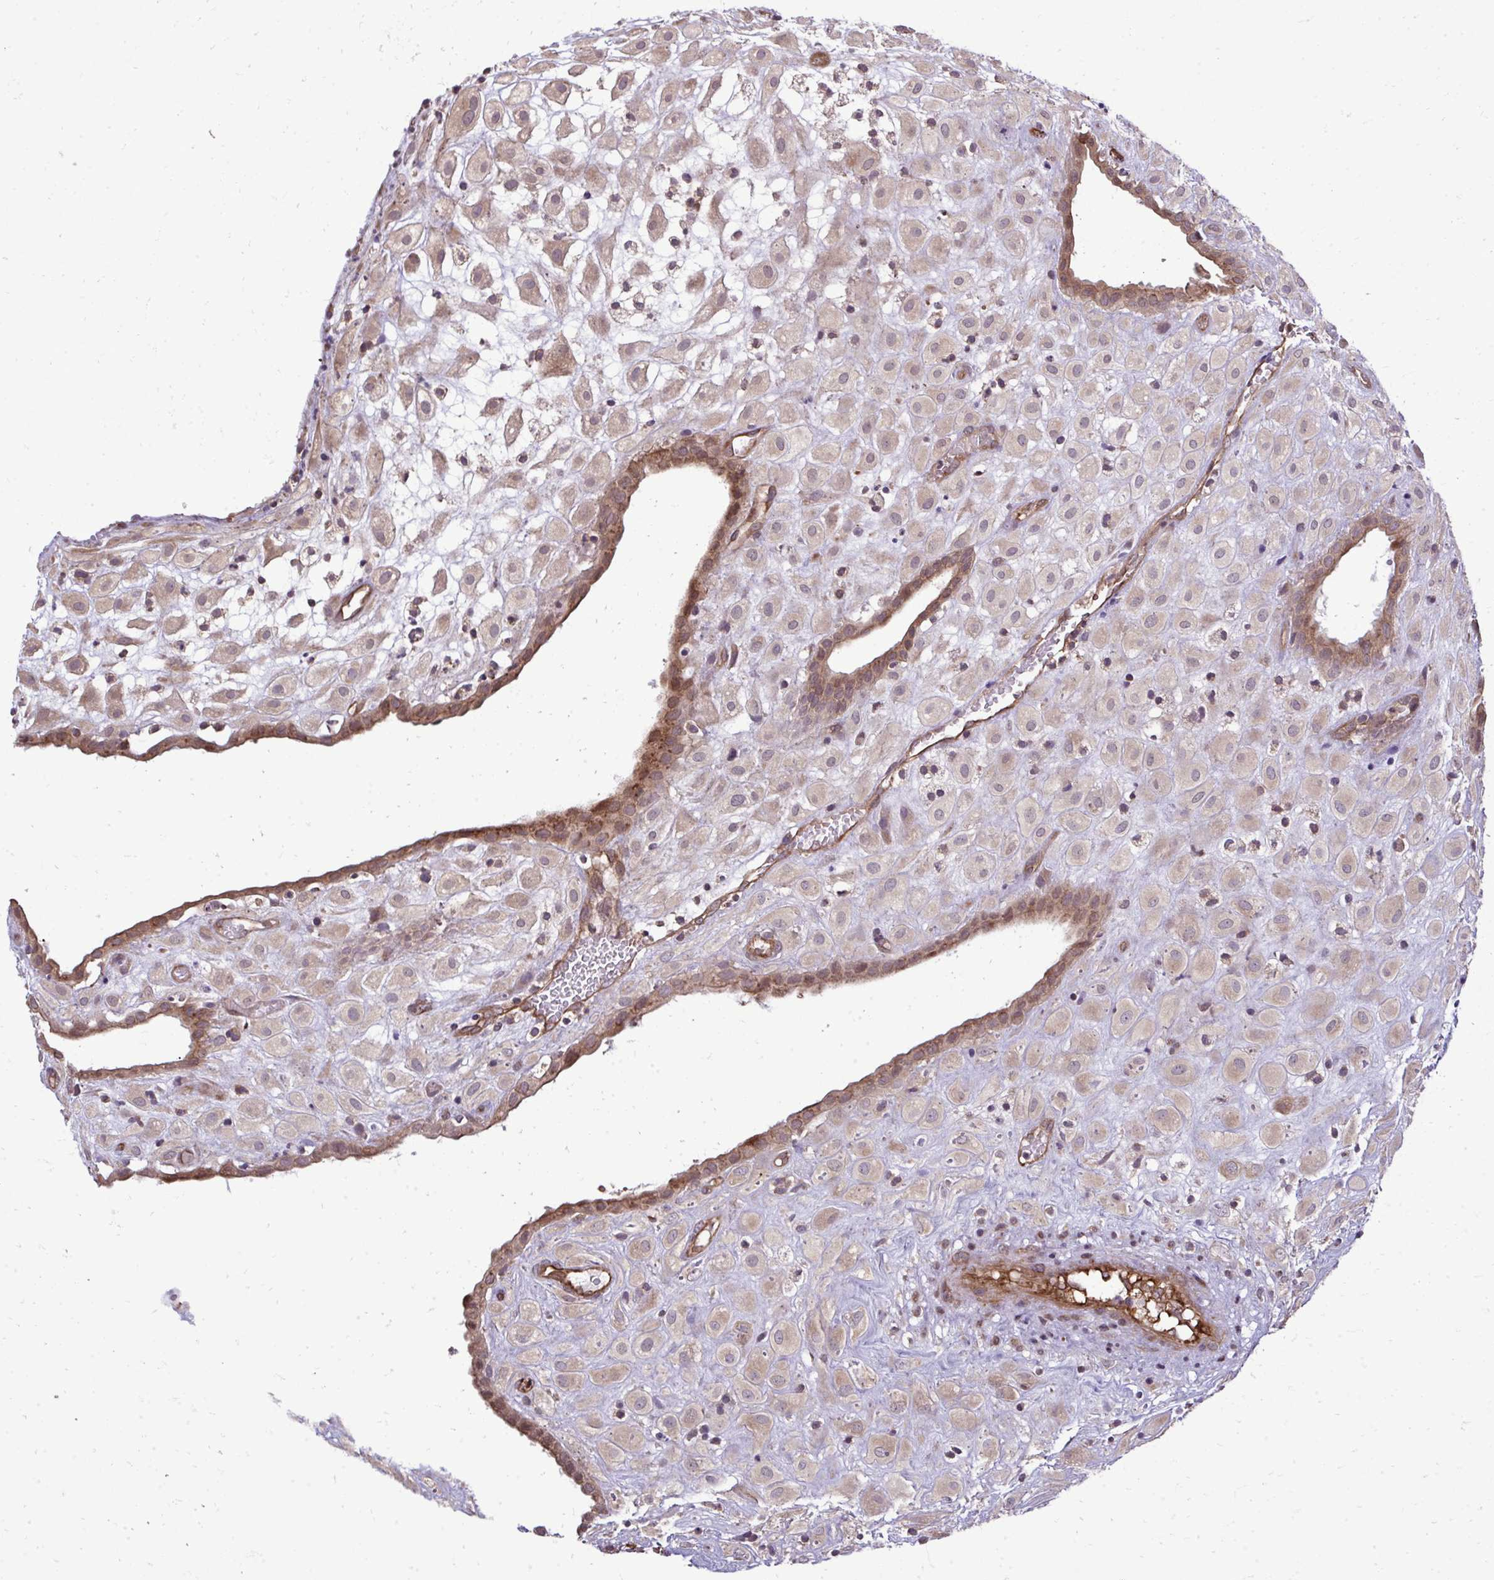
{"staining": {"intensity": "weak", "quantity": ">75%", "location": "cytoplasmic/membranous"}, "tissue": "placenta", "cell_type": "Decidual cells", "image_type": "normal", "snomed": [{"axis": "morphology", "description": "Normal tissue, NOS"}, {"axis": "topography", "description": "Placenta"}], "caption": "This micrograph demonstrates normal placenta stained with immunohistochemistry (IHC) to label a protein in brown. The cytoplasmic/membranous of decidual cells show weak positivity for the protein. Nuclei are counter-stained blue.", "gene": "FUT10", "patient": {"sex": "female", "age": 24}}